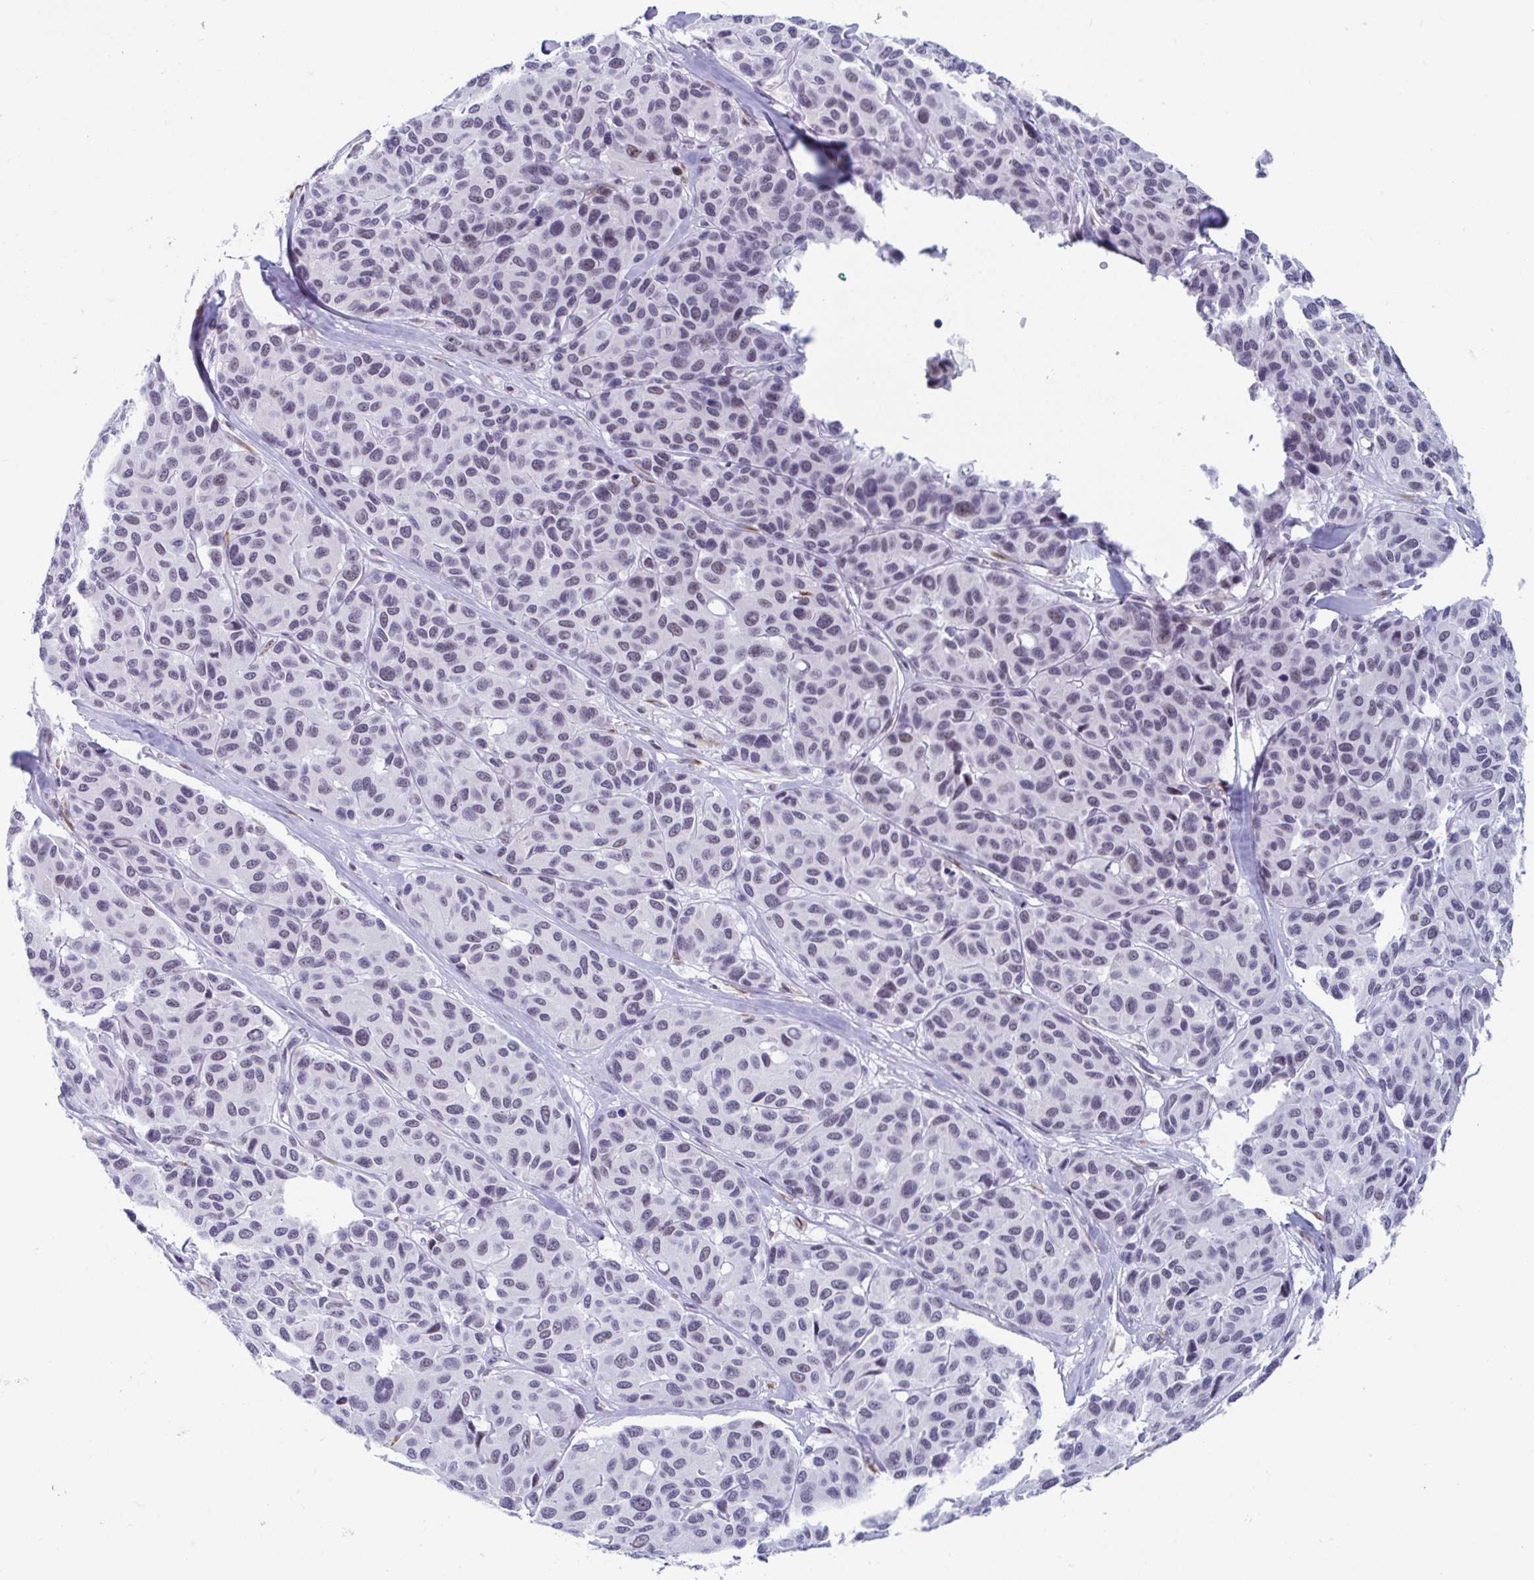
{"staining": {"intensity": "negative", "quantity": "none", "location": "none"}, "tissue": "melanoma", "cell_type": "Tumor cells", "image_type": "cancer", "snomed": [{"axis": "morphology", "description": "Malignant melanoma, NOS"}, {"axis": "topography", "description": "Skin"}], "caption": "The immunohistochemistry photomicrograph has no significant positivity in tumor cells of malignant melanoma tissue.", "gene": "WDR72", "patient": {"sex": "female", "age": 66}}